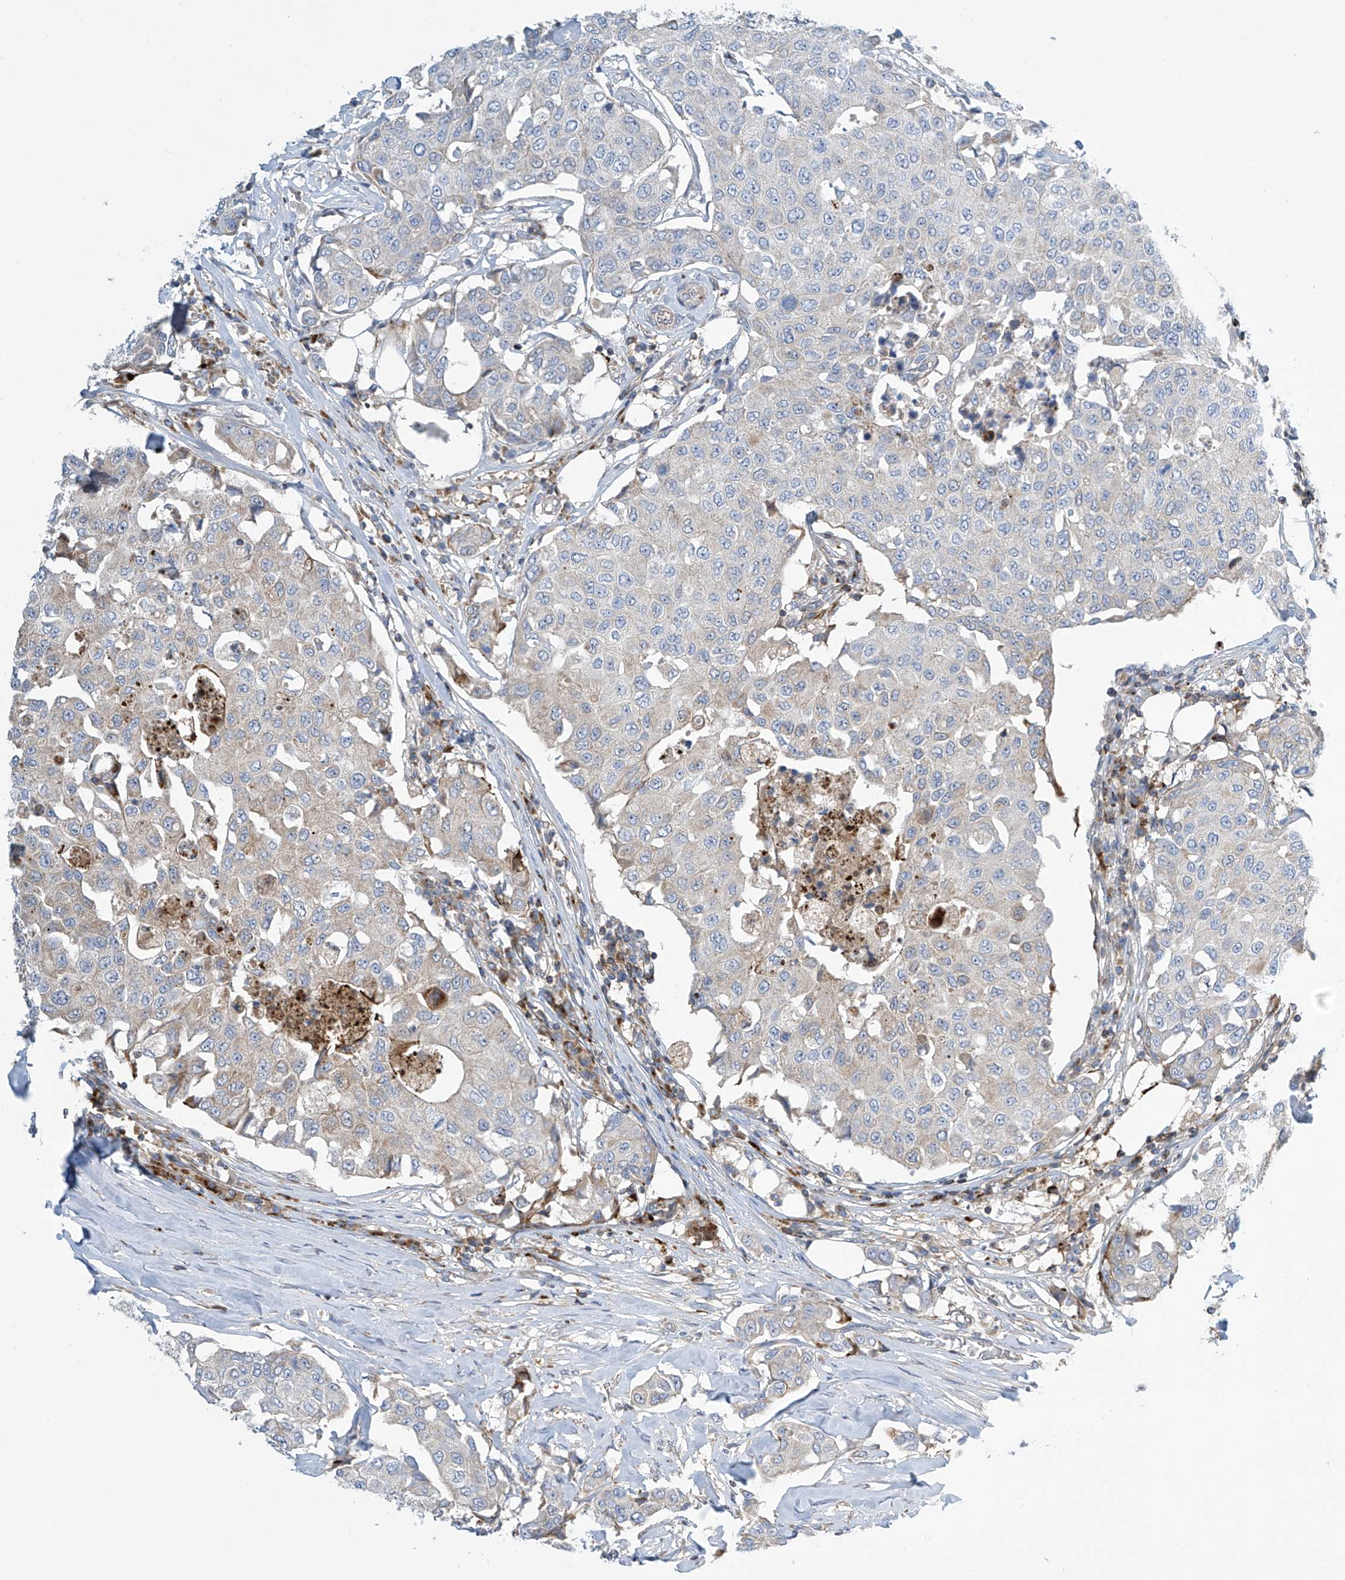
{"staining": {"intensity": "negative", "quantity": "none", "location": "none"}, "tissue": "breast cancer", "cell_type": "Tumor cells", "image_type": "cancer", "snomed": [{"axis": "morphology", "description": "Duct carcinoma"}, {"axis": "topography", "description": "Breast"}], "caption": "Immunohistochemistry (IHC) image of neoplastic tissue: human intraductal carcinoma (breast) stained with DAB (3,3'-diaminobenzidine) displays no significant protein positivity in tumor cells.", "gene": "IBA57", "patient": {"sex": "female", "age": 80}}